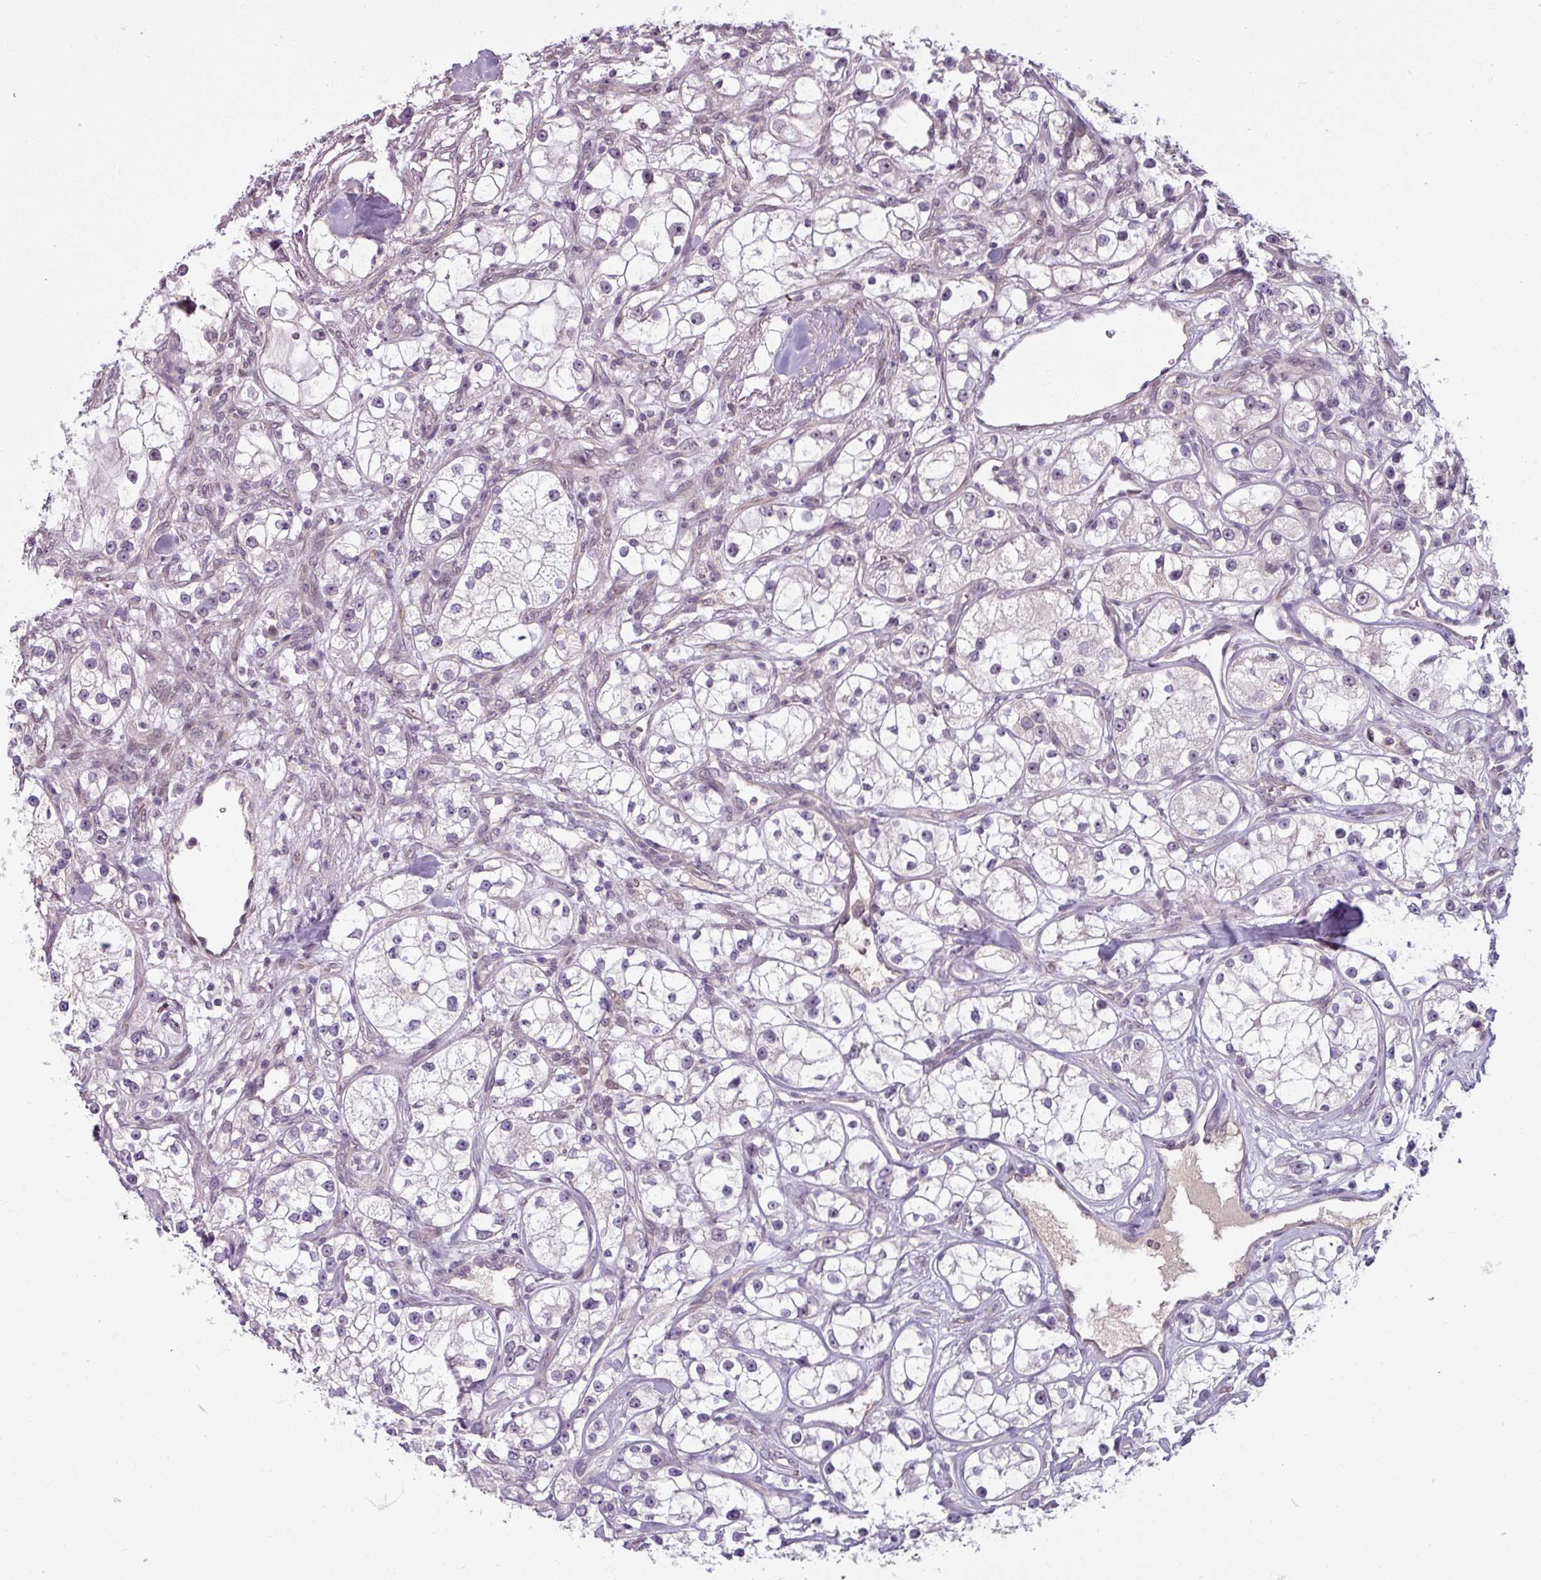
{"staining": {"intensity": "negative", "quantity": "none", "location": "none"}, "tissue": "renal cancer", "cell_type": "Tumor cells", "image_type": "cancer", "snomed": [{"axis": "morphology", "description": "Adenocarcinoma, NOS"}, {"axis": "topography", "description": "Kidney"}], "caption": "IHC micrograph of renal adenocarcinoma stained for a protein (brown), which reveals no expression in tumor cells.", "gene": "UVSSA", "patient": {"sex": "male", "age": 77}}